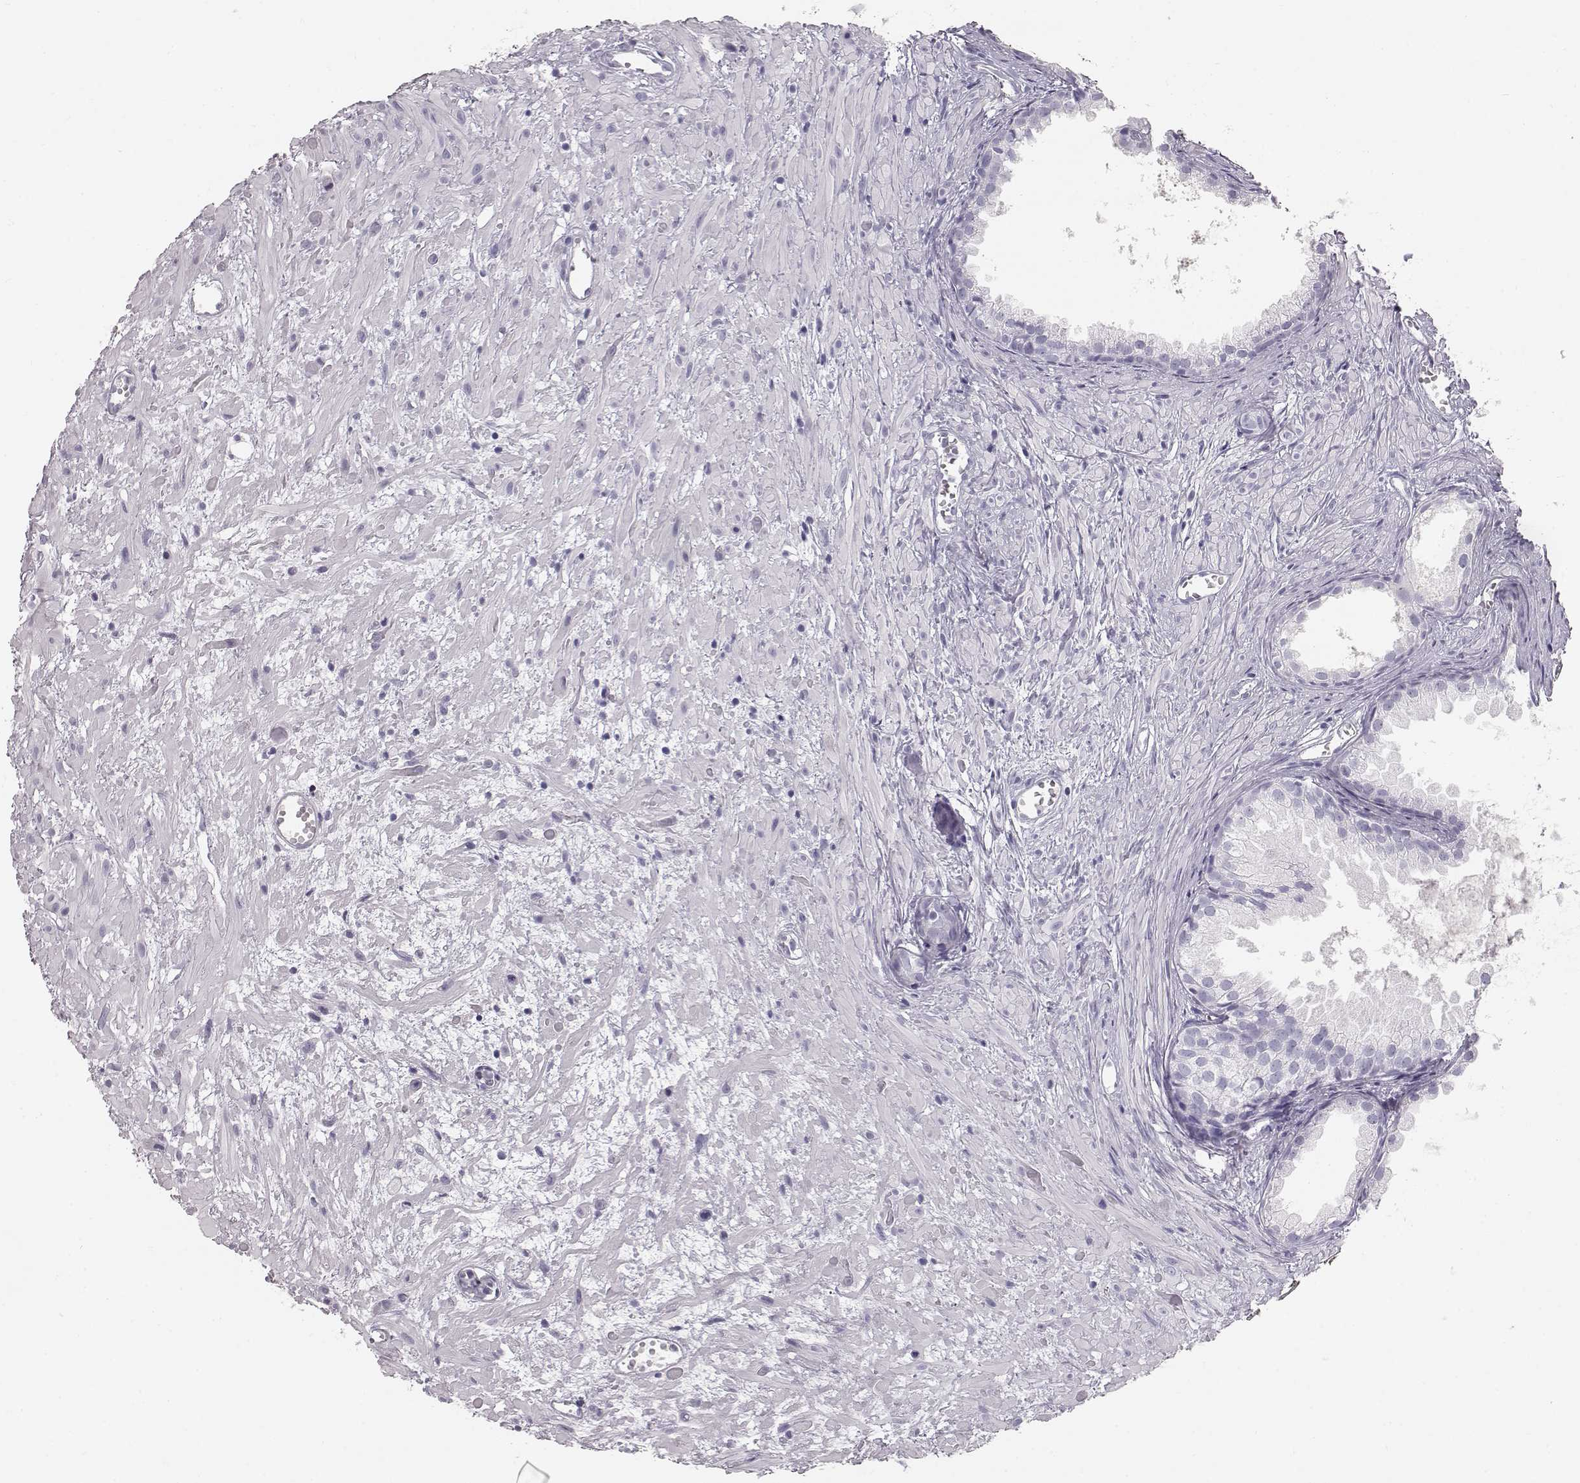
{"staining": {"intensity": "negative", "quantity": "none", "location": "none"}, "tissue": "prostate cancer", "cell_type": "Tumor cells", "image_type": "cancer", "snomed": [{"axis": "morphology", "description": "Adenocarcinoma, High grade"}, {"axis": "topography", "description": "Prostate"}], "caption": "The IHC image has no significant staining in tumor cells of prostate adenocarcinoma (high-grade) tissue.", "gene": "KRT33A", "patient": {"sex": "male", "age": 79}}